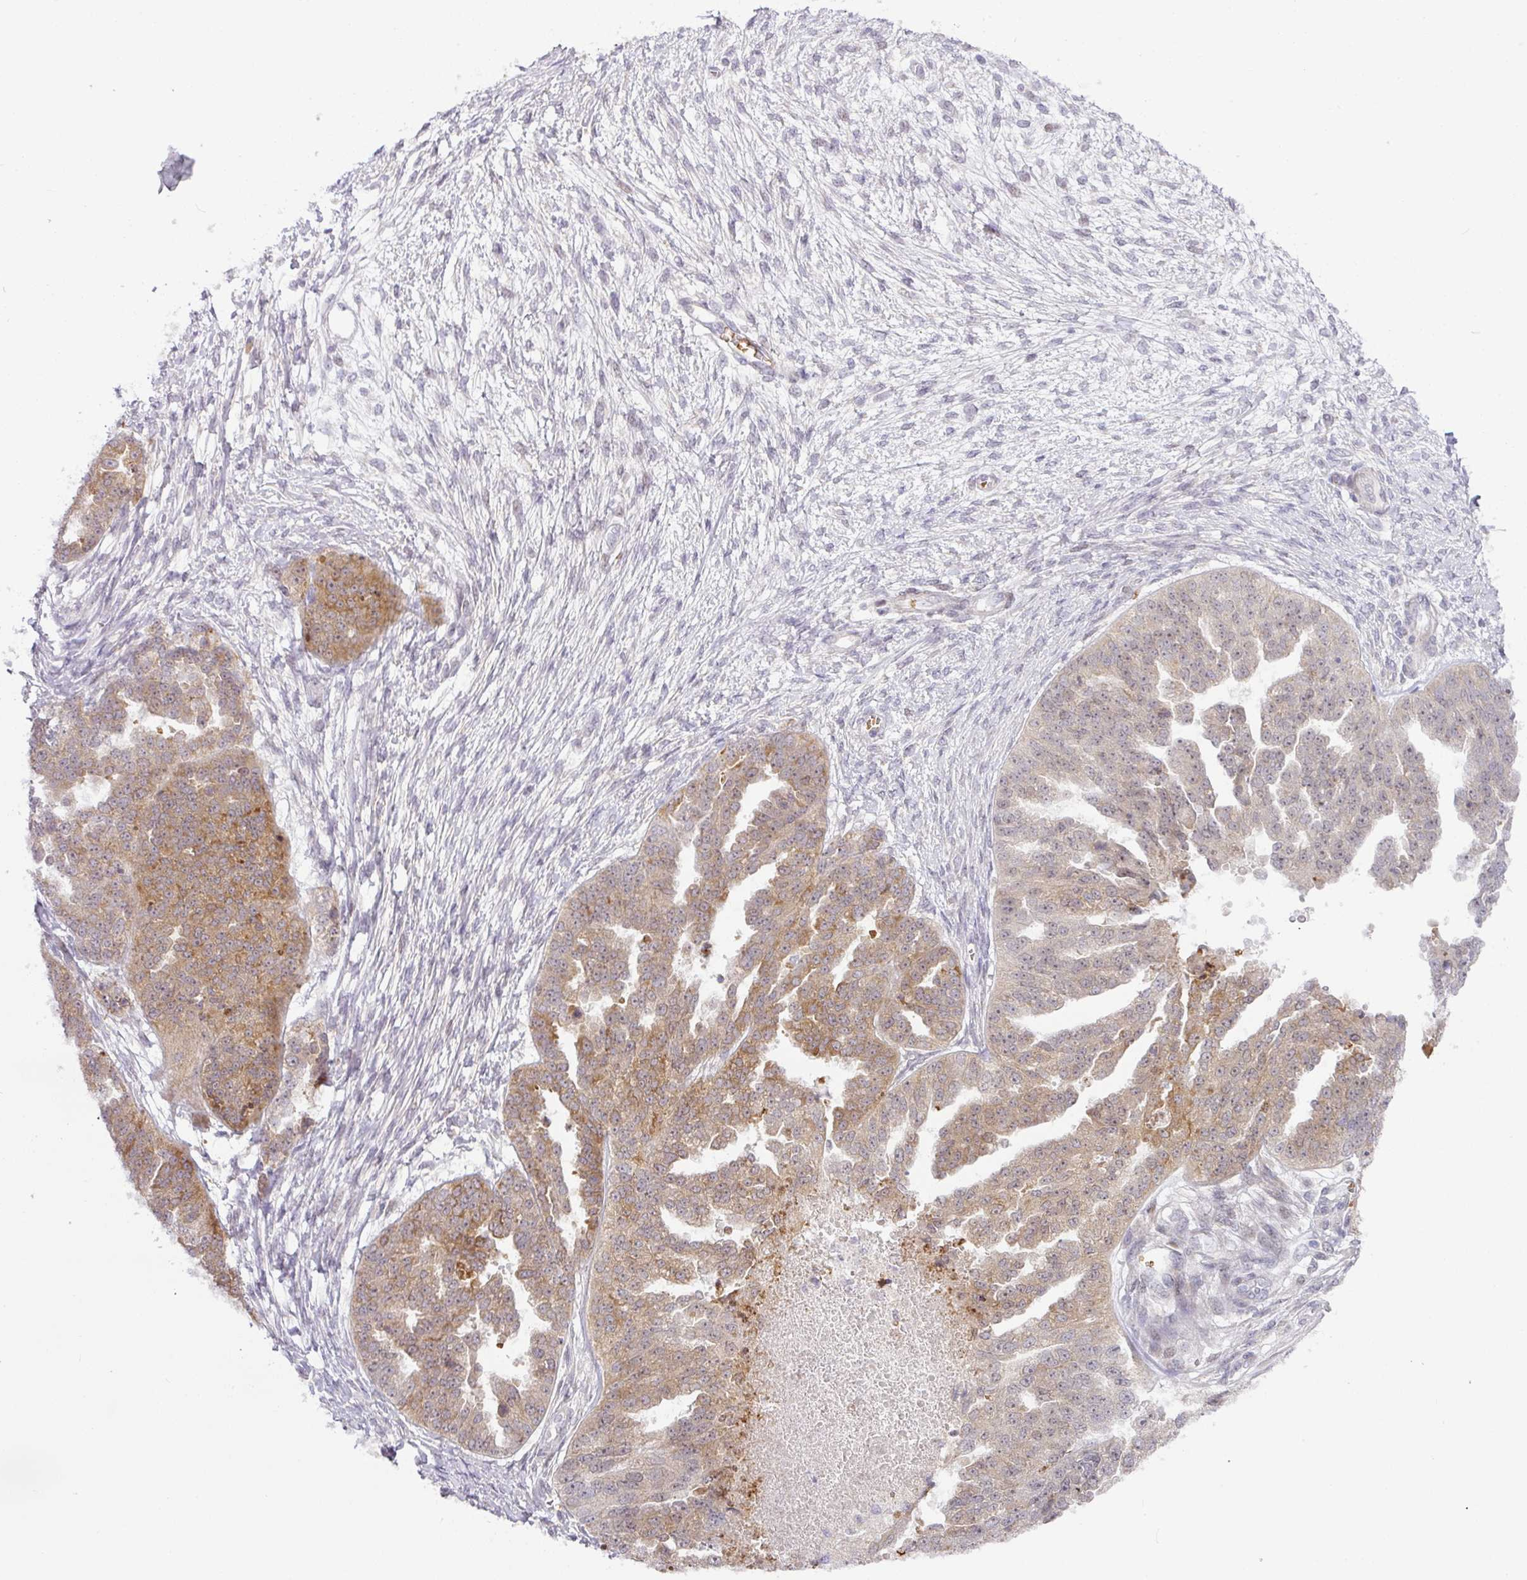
{"staining": {"intensity": "moderate", "quantity": ">75%", "location": "cytoplasmic/membranous"}, "tissue": "ovarian cancer", "cell_type": "Tumor cells", "image_type": "cancer", "snomed": [{"axis": "morphology", "description": "Cystadenocarcinoma, serous, NOS"}, {"axis": "topography", "description": "Ovary"}], "caption": "Ovarian cancer (serous cystadenocarcinoma) was stained to show a protein in brown. There is medium levels of moderate cytoplasmic/membranous expression in about >75% of tumor cells. The staining was performed using DAB (3,3'-diaminobenzidine) to visualize the protein expression in brown, while the nuclei were stained in blue with hematoxylin (Magnification: 20x).", "gene": "PARP2", "patient": {"sex": "female", "age": 58}}